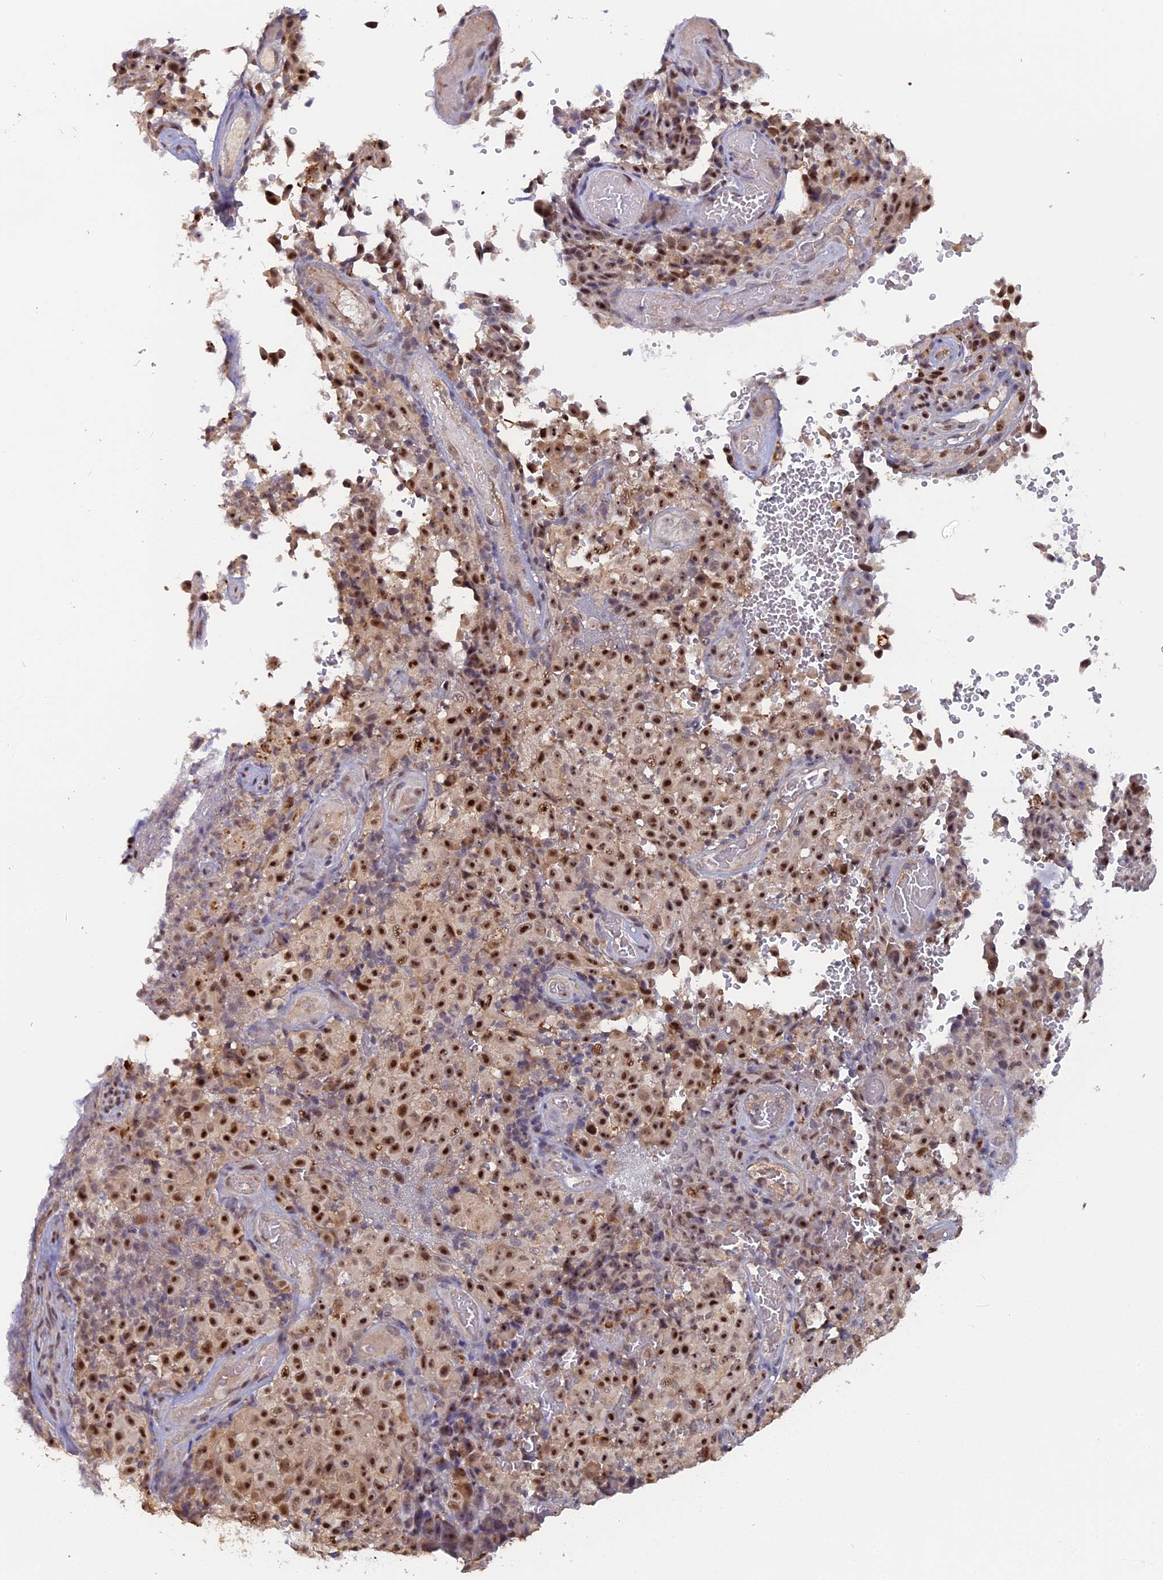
{"staining": {"intensity": "strong", "quantity": ">75%", "location": "nuclear"}, "tissue": "melanoma", "cell_type": "Tumor cells", "image_type": "cancer", "snomed": [{"axis": "morphology", "description": "Malignant melanoma, NOS"}, {"axis": "topography", "description": "Skin"}], "caption": "Strong nuclear expression is identified in about >75% of tumor cells in malignant melanoma. (DAB (3,3'-diaminobenzidine) IHC, brown staining for protein, blue staining for nuclei).", "gene": "FAM98C", "patient": {"sex": "female", "age": 82}}